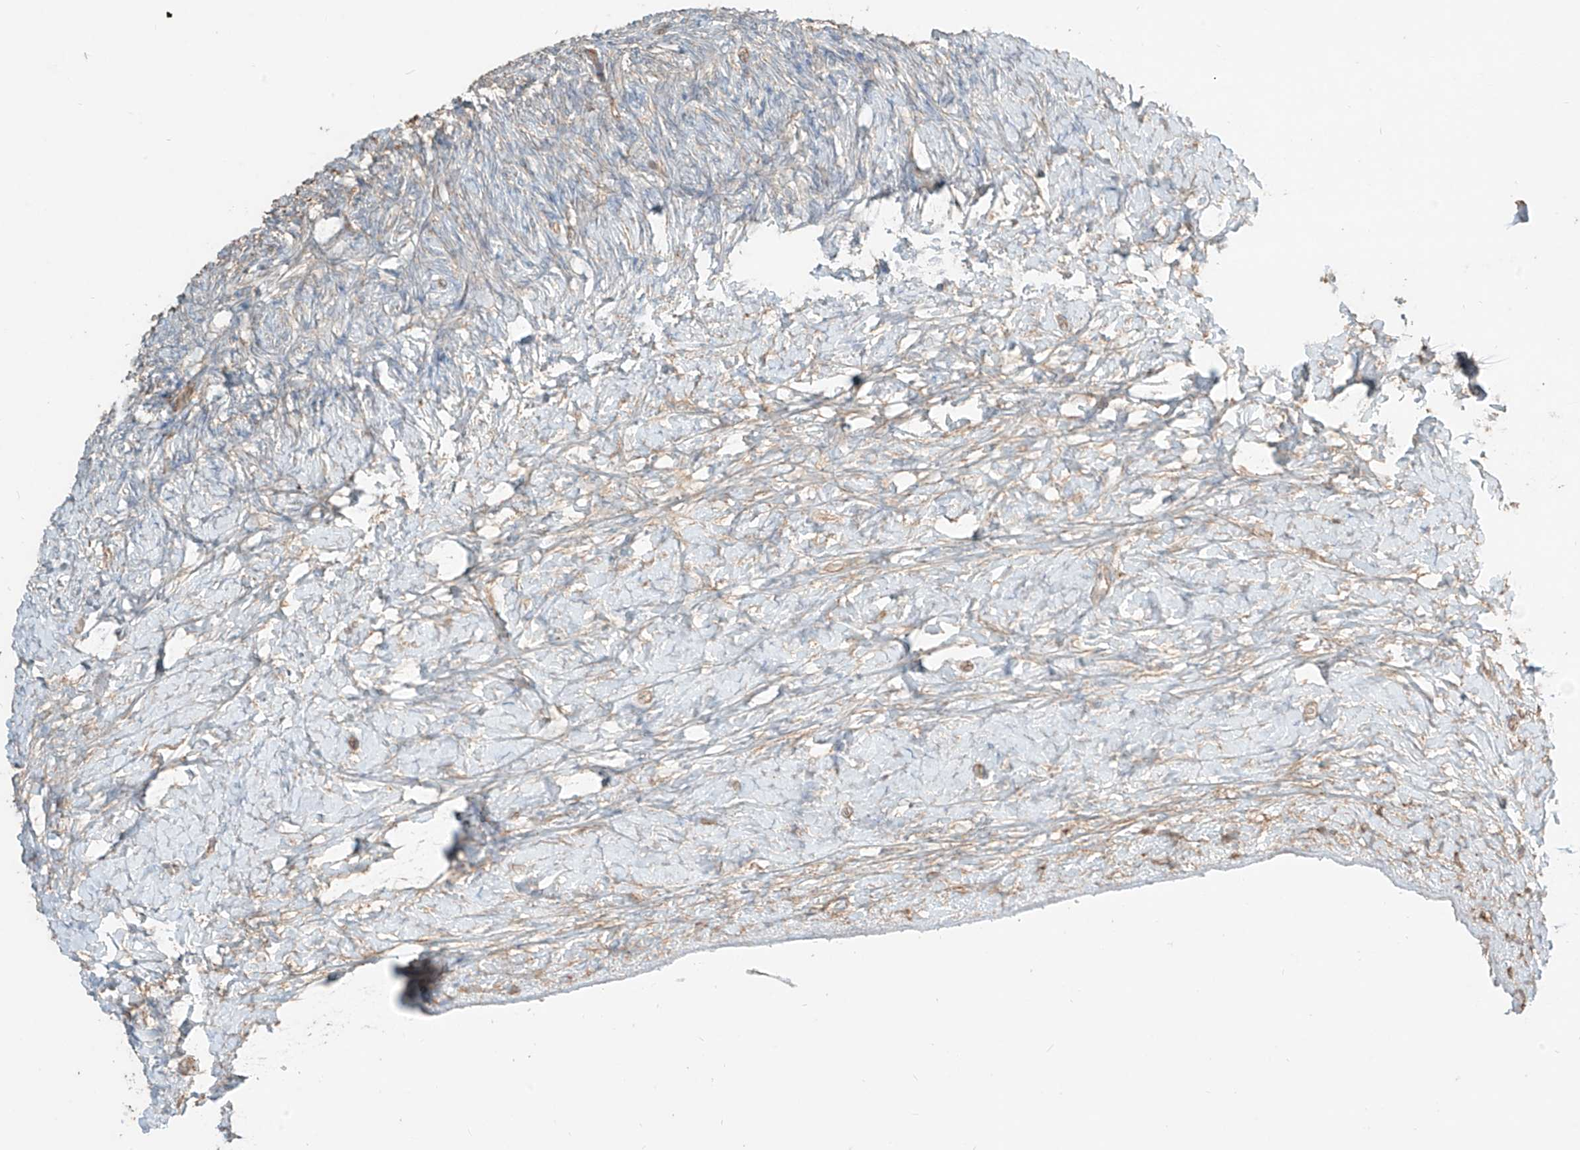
{"staining": {"intensity": "negative", "quantity": "none", "location": "none"}, "tissue": "ovary", "cell_type": "Ovarian stroma cells", "image_type": "normal", "snomed": [{"axis": "morphology", "description": "Normal tissue, NOS"}, {"axis": "morphology", "description": "Developmental malformation"}, {"axis": "topography", "description": "Ovary"}], "caption": "Immunohistochemistry of benign ovary displays no positivity in ovarian stroma cells.", "gene": "CCDC115", "patient": {"sex": "female", "age": 39}}